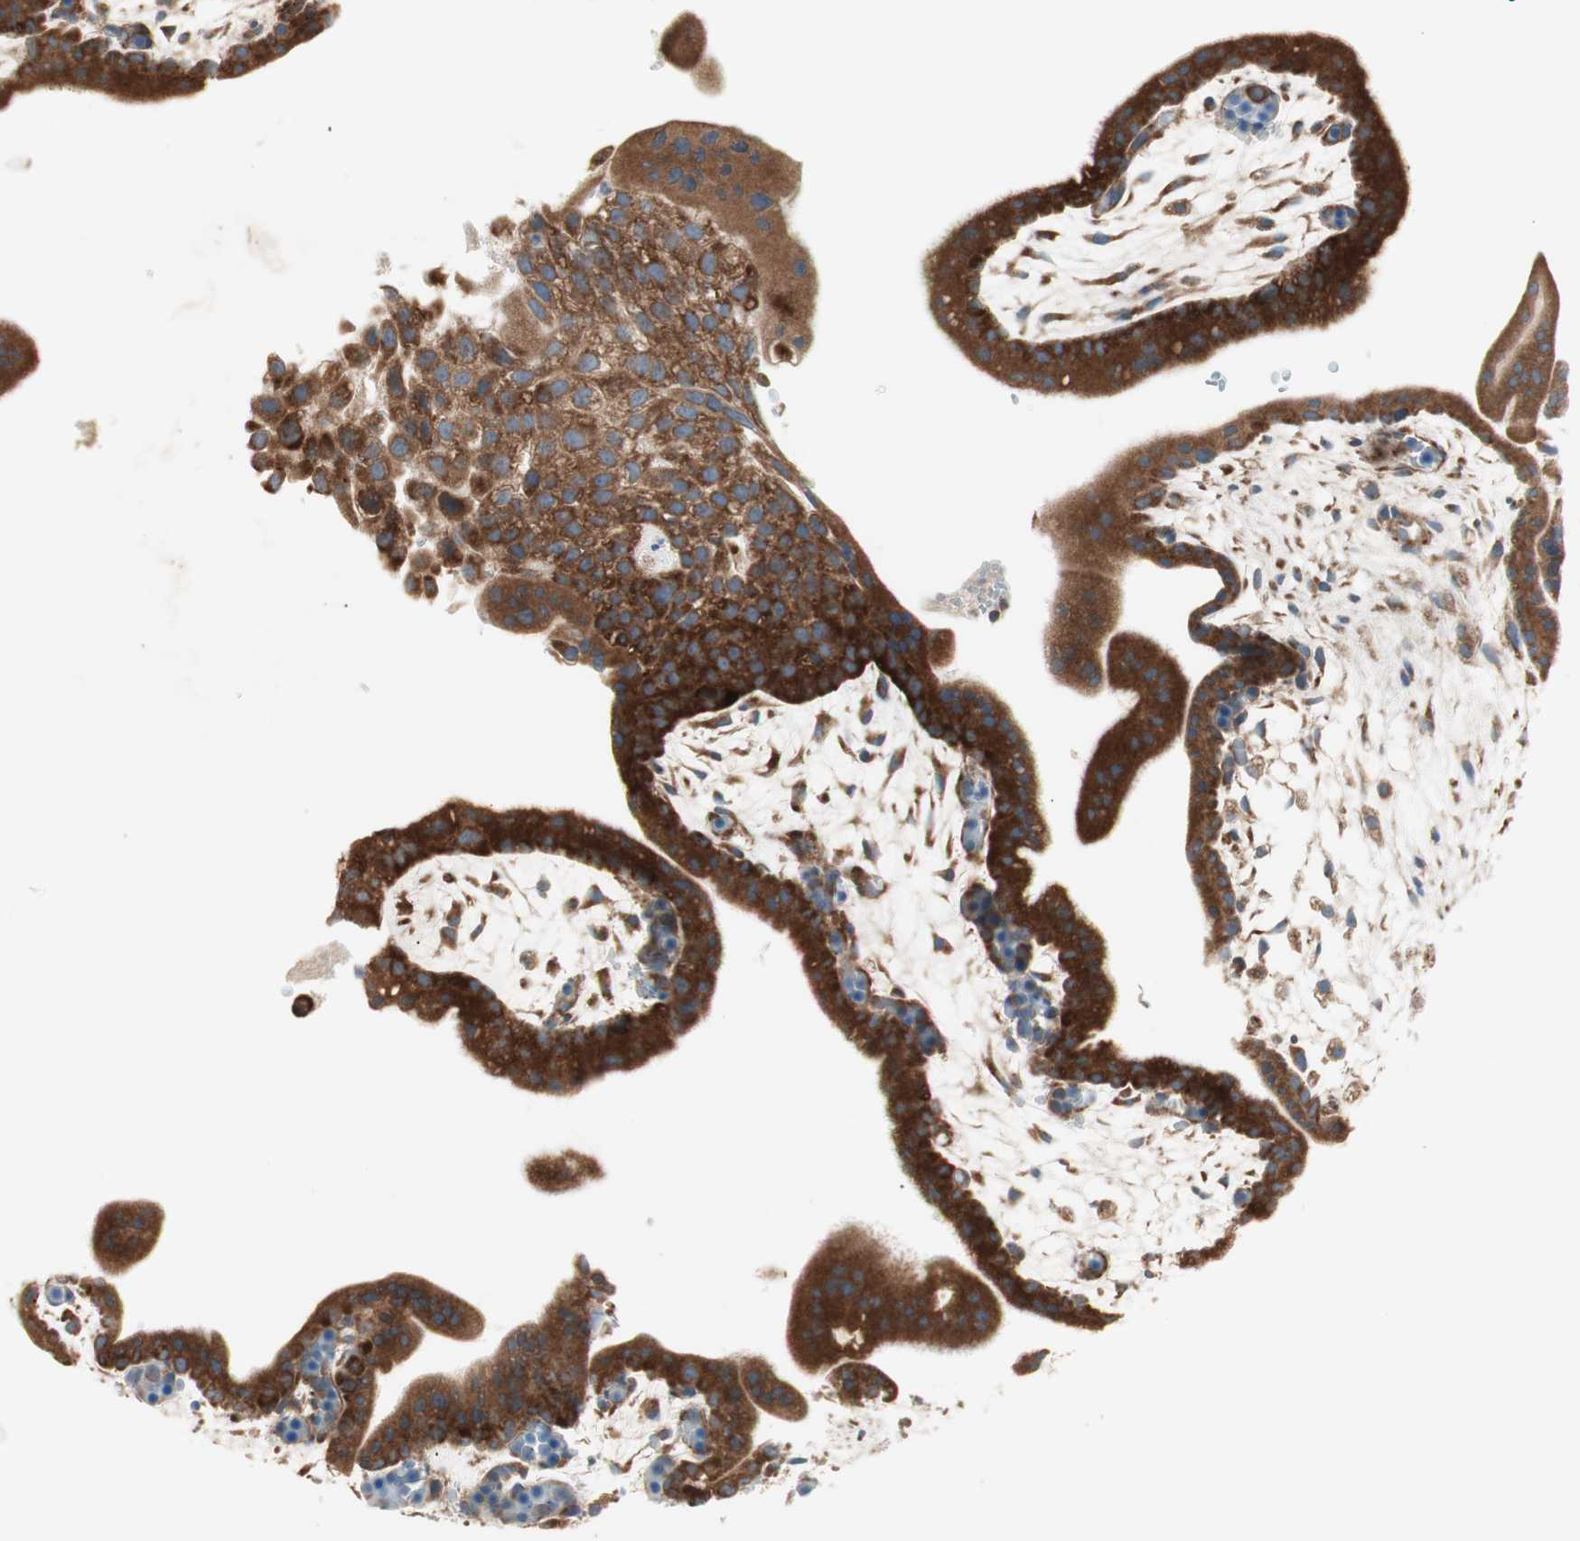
{"staining": {"intensity": "strong", "quantity": ">75%", "location": "cytoplasmic/membranous"}, "tissue": "placenta", "cell_type": "Decidual cells", "image_type": "normal", "snomed": [{"axis": "morphology", "description": "Normal tissue, NOS"}, {"axis": "topography", "description": "Placenta"}], "caption": "Placenta stained for a protein (brown) shows strong cytoplasmic/membranous positive positivity in approximately >75% of decidual cells.", "gene": "RPL23", "patient": {"sex": "female", "age": 35}}